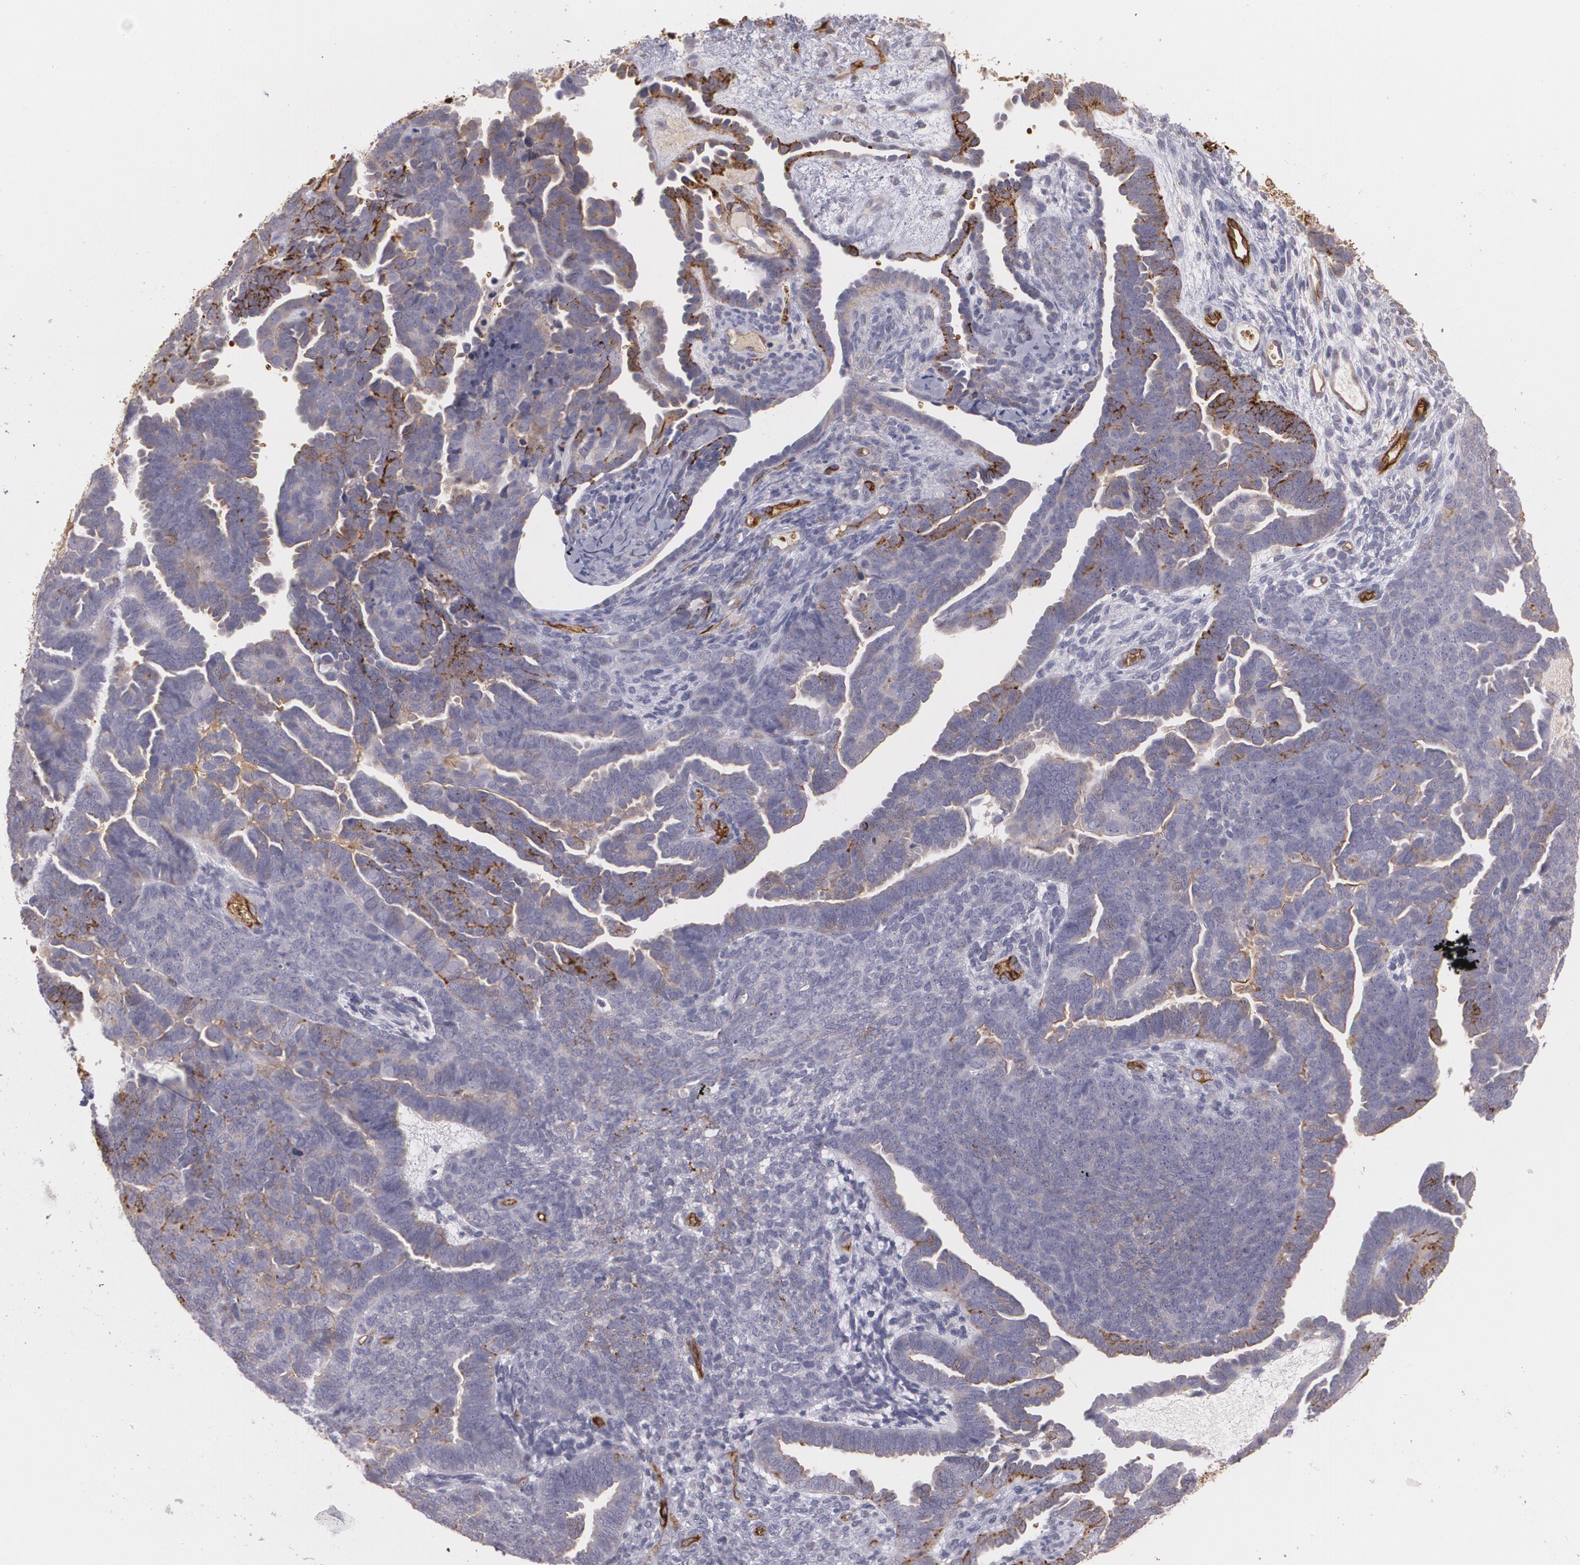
{"staining": {"intensity": "negative", "quantity": "none", "location": "none"}, "tissue": "endometrial cancer", "cell_type": "Tumor cells", "image_type": "cancer", "snomed": [{"axis": "morphology", "description": "Neoplasm, malignant, NOS"}, {"axis": "topography", "description": "Endometrium"}], "caption": "Immunohistochemistry (IHC) micrograph of neoplastic tissue: human endometrial cancer stained with DAB demonstrates no significant protein positivity in tumor cells. (Brightfield microscopy of DAB (3,3'-diaminobenzidine) immunohistochemistry at high magnification).", "gene": "ACE", "patient": {"sex": "female", "age": 74}}